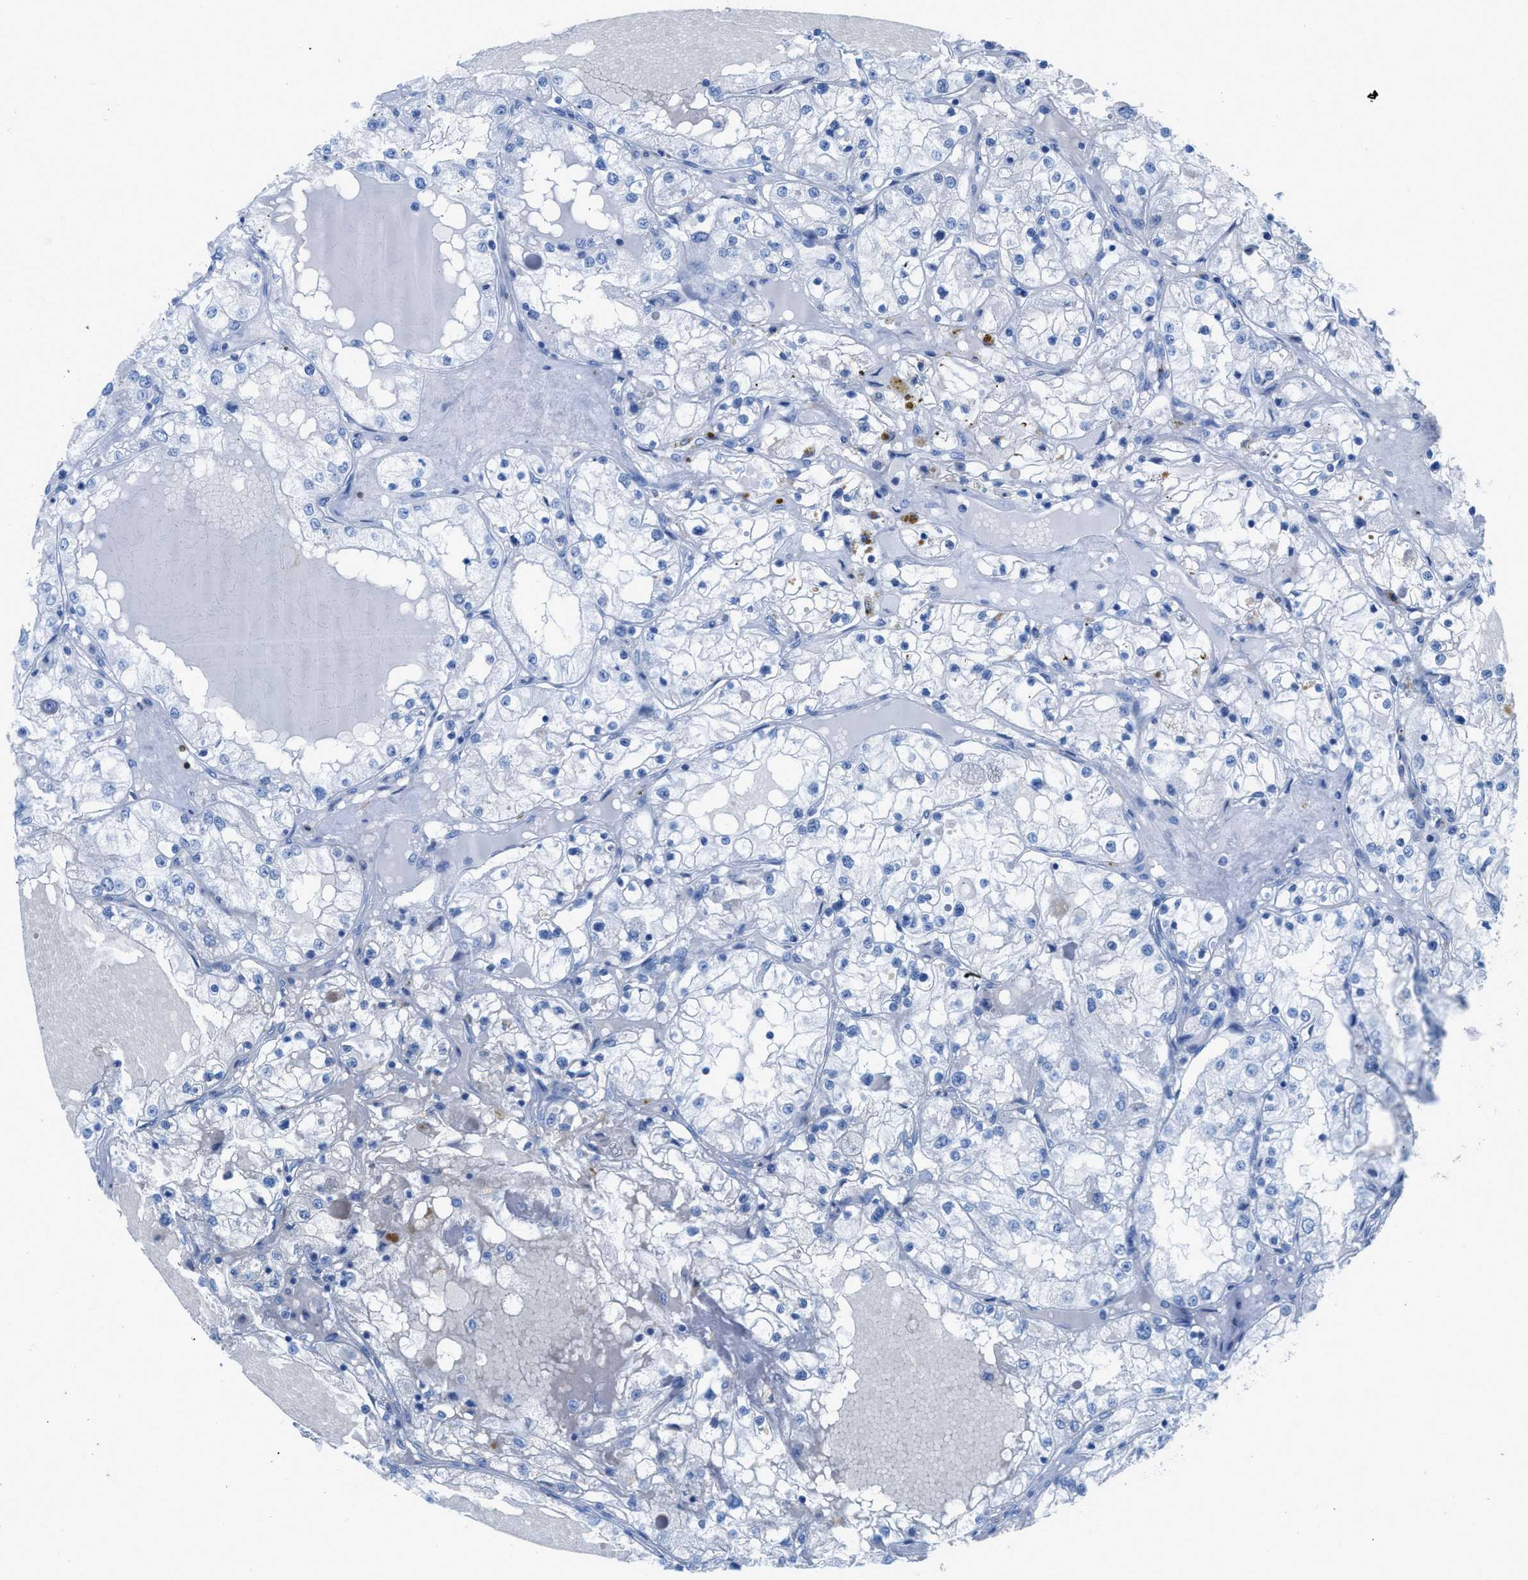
{"staining": {"intensity": "negative", "quantity": "none", "location": "none"}, "tissue": "renal cancer", "cell_type": "Tumor cells", "image_type": "cancer", "snomed": [{"axis": "morphology", "description": "Adenocarcinoma, NOS"}, {"axis": "topography", "description": "Kidney"}], "caption": "DAB immunohistochemical staining of human renal adenocarcinoma reveals no significant expression in tumor cells.", "gene": "TCL1A", "patient": {"sex": "male", "age": 68}}